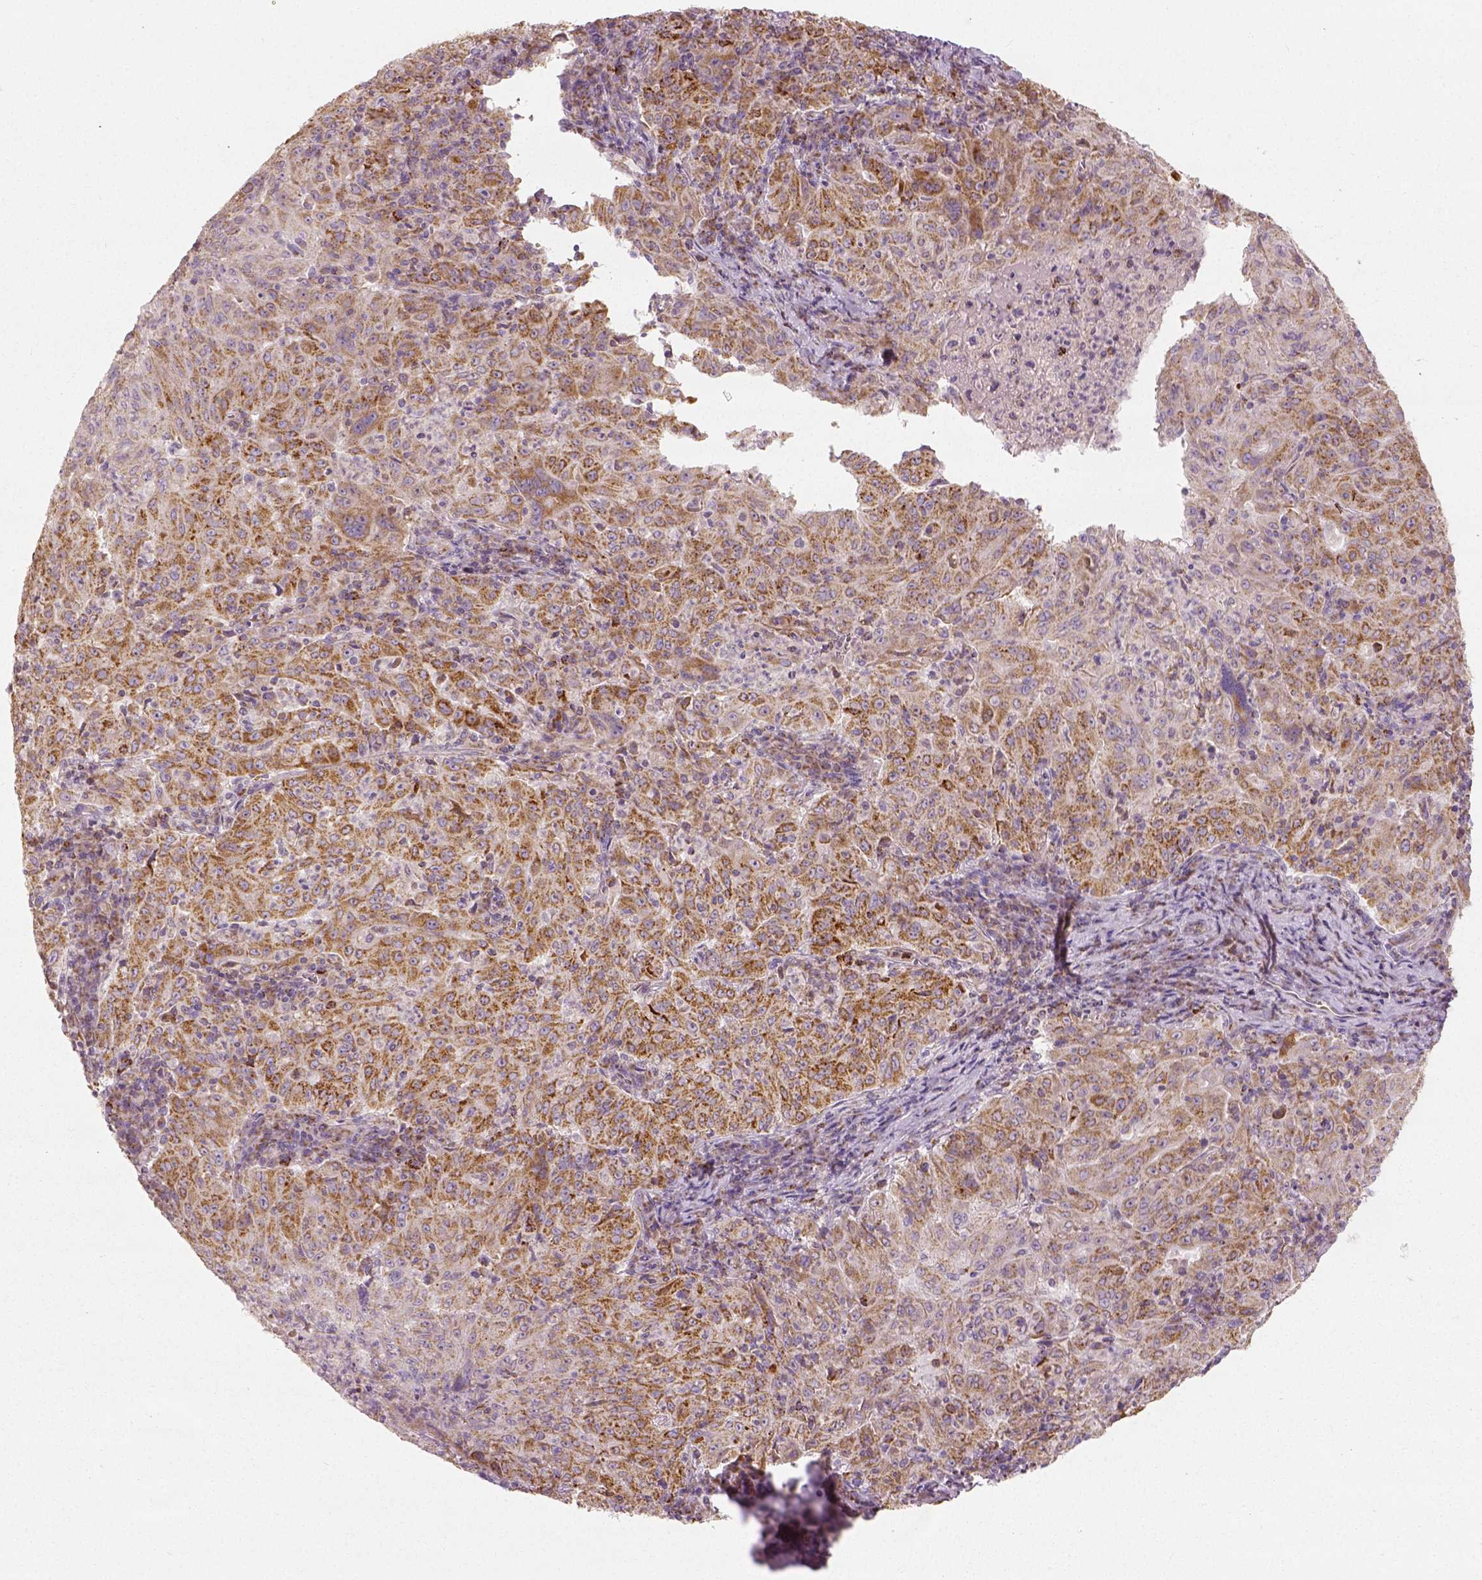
{"staining": {"intensity": "moderate", "quantity": ">75%", "location": "cytoplasmic/membranous"}, "tissue": "pancreatic cancer", "cell_type": "Tumor cells", "image_type": "cancer", "snomed": [{"axis": "morphology", "description": "Adenocarcinoma, NOS"}, {"axis": "topography", "description": "Pancreas"}], "caption": "The image displays immunohistochemical staining of pancreatic adenocarcinoma. There is moderate cytoplasmic/membranous positivity is identified in about >75% of tumor cells. (Brightfield microscopy of DAB IHC at high magnification).", "gene": "PGAM5", "patient": {"sex": "male", "age": 63}}